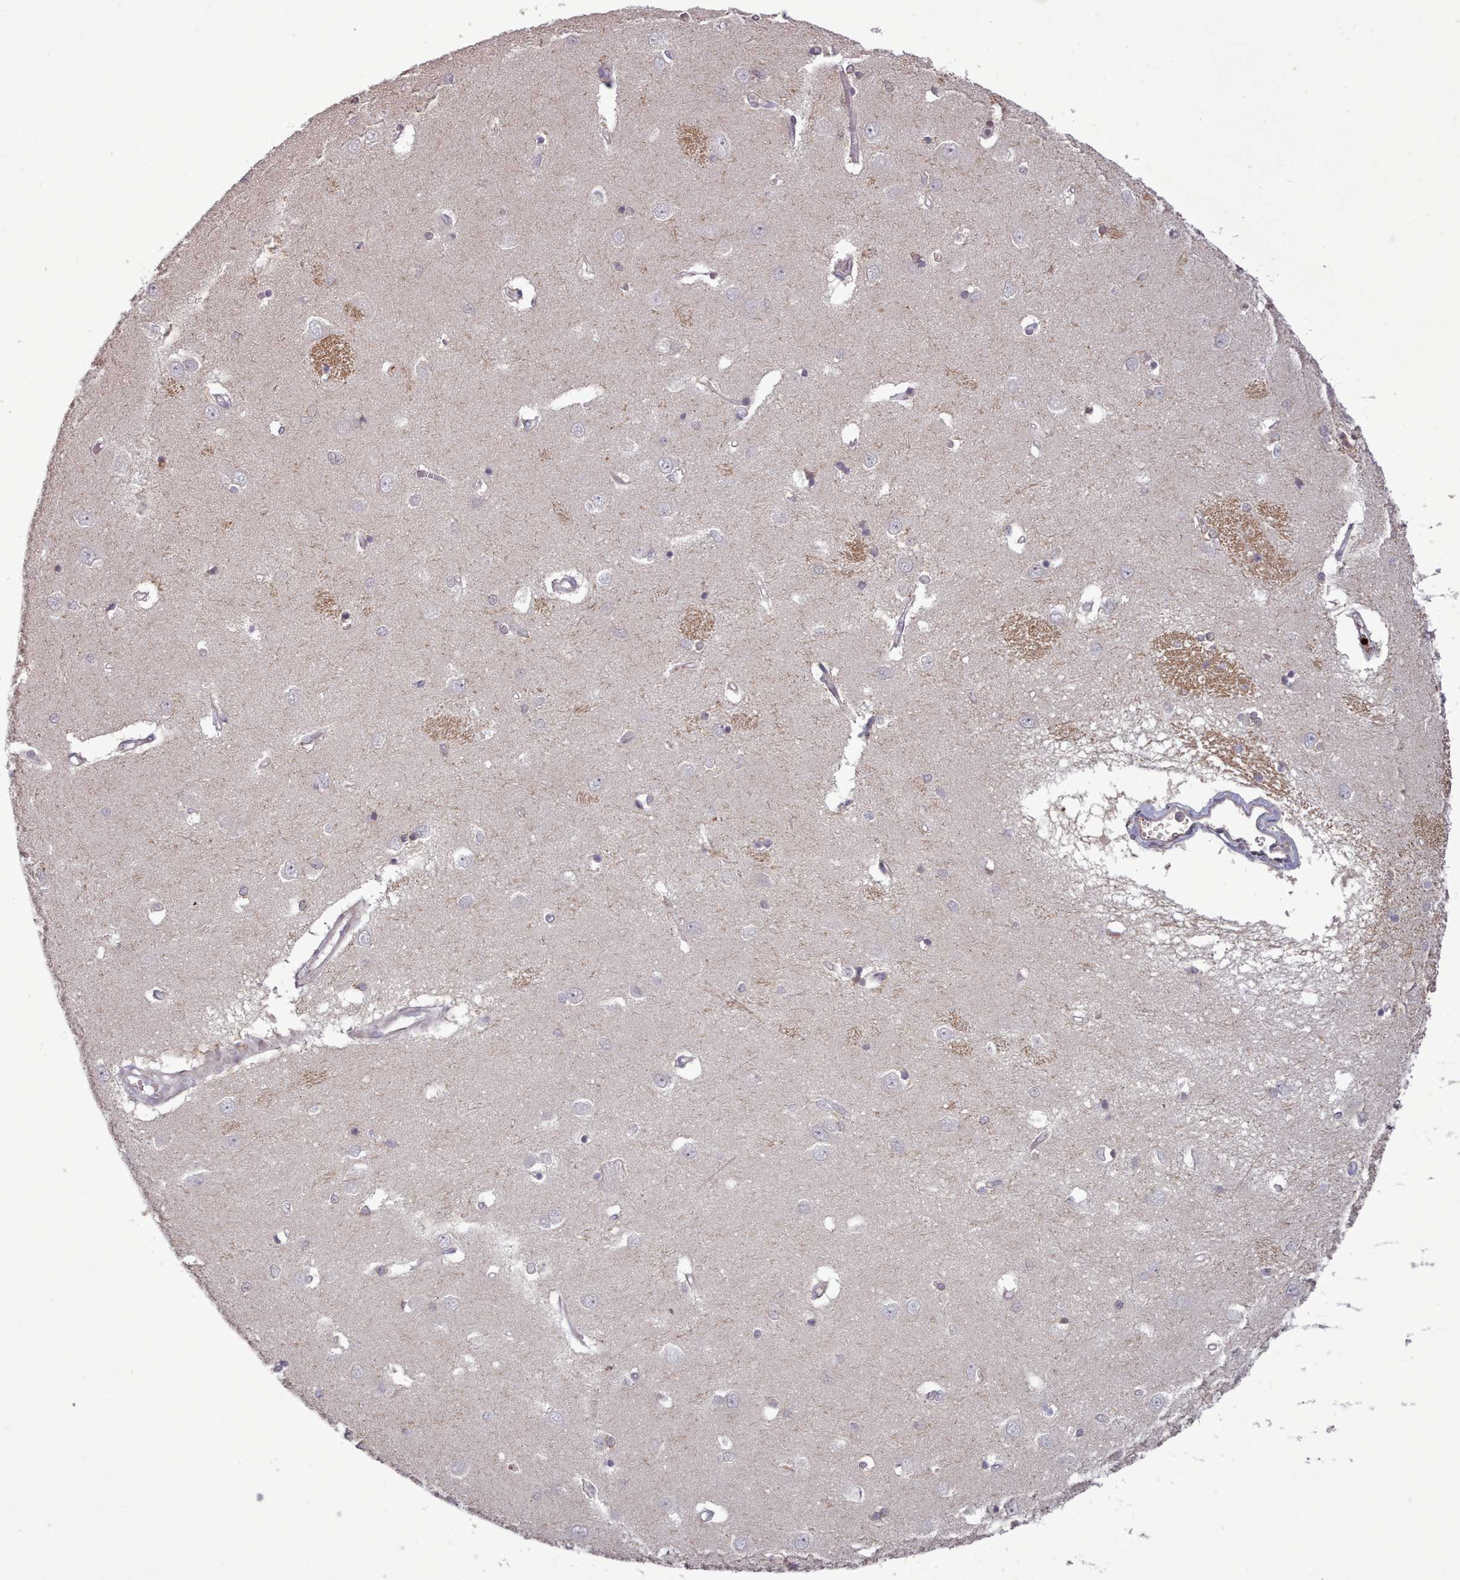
{"staining": {"intensity": "negative", "quantity": "none", "location": "none"}, "tissue": "caudate", "cell_type": "Glial cells", "image_type": "normal", "snomed": [{"axis": "morphology", "description": "Normal tissue, NOS"}, {"axis": "topography", "description": "Lateral ventricle wall"}], "caption": "The immunohistochemistry (IHC) photomicrograph has no significant expression in glial cells of caudate.", "gene": "LEFTY1", "patient": {"sex": "male", "age": 37}}